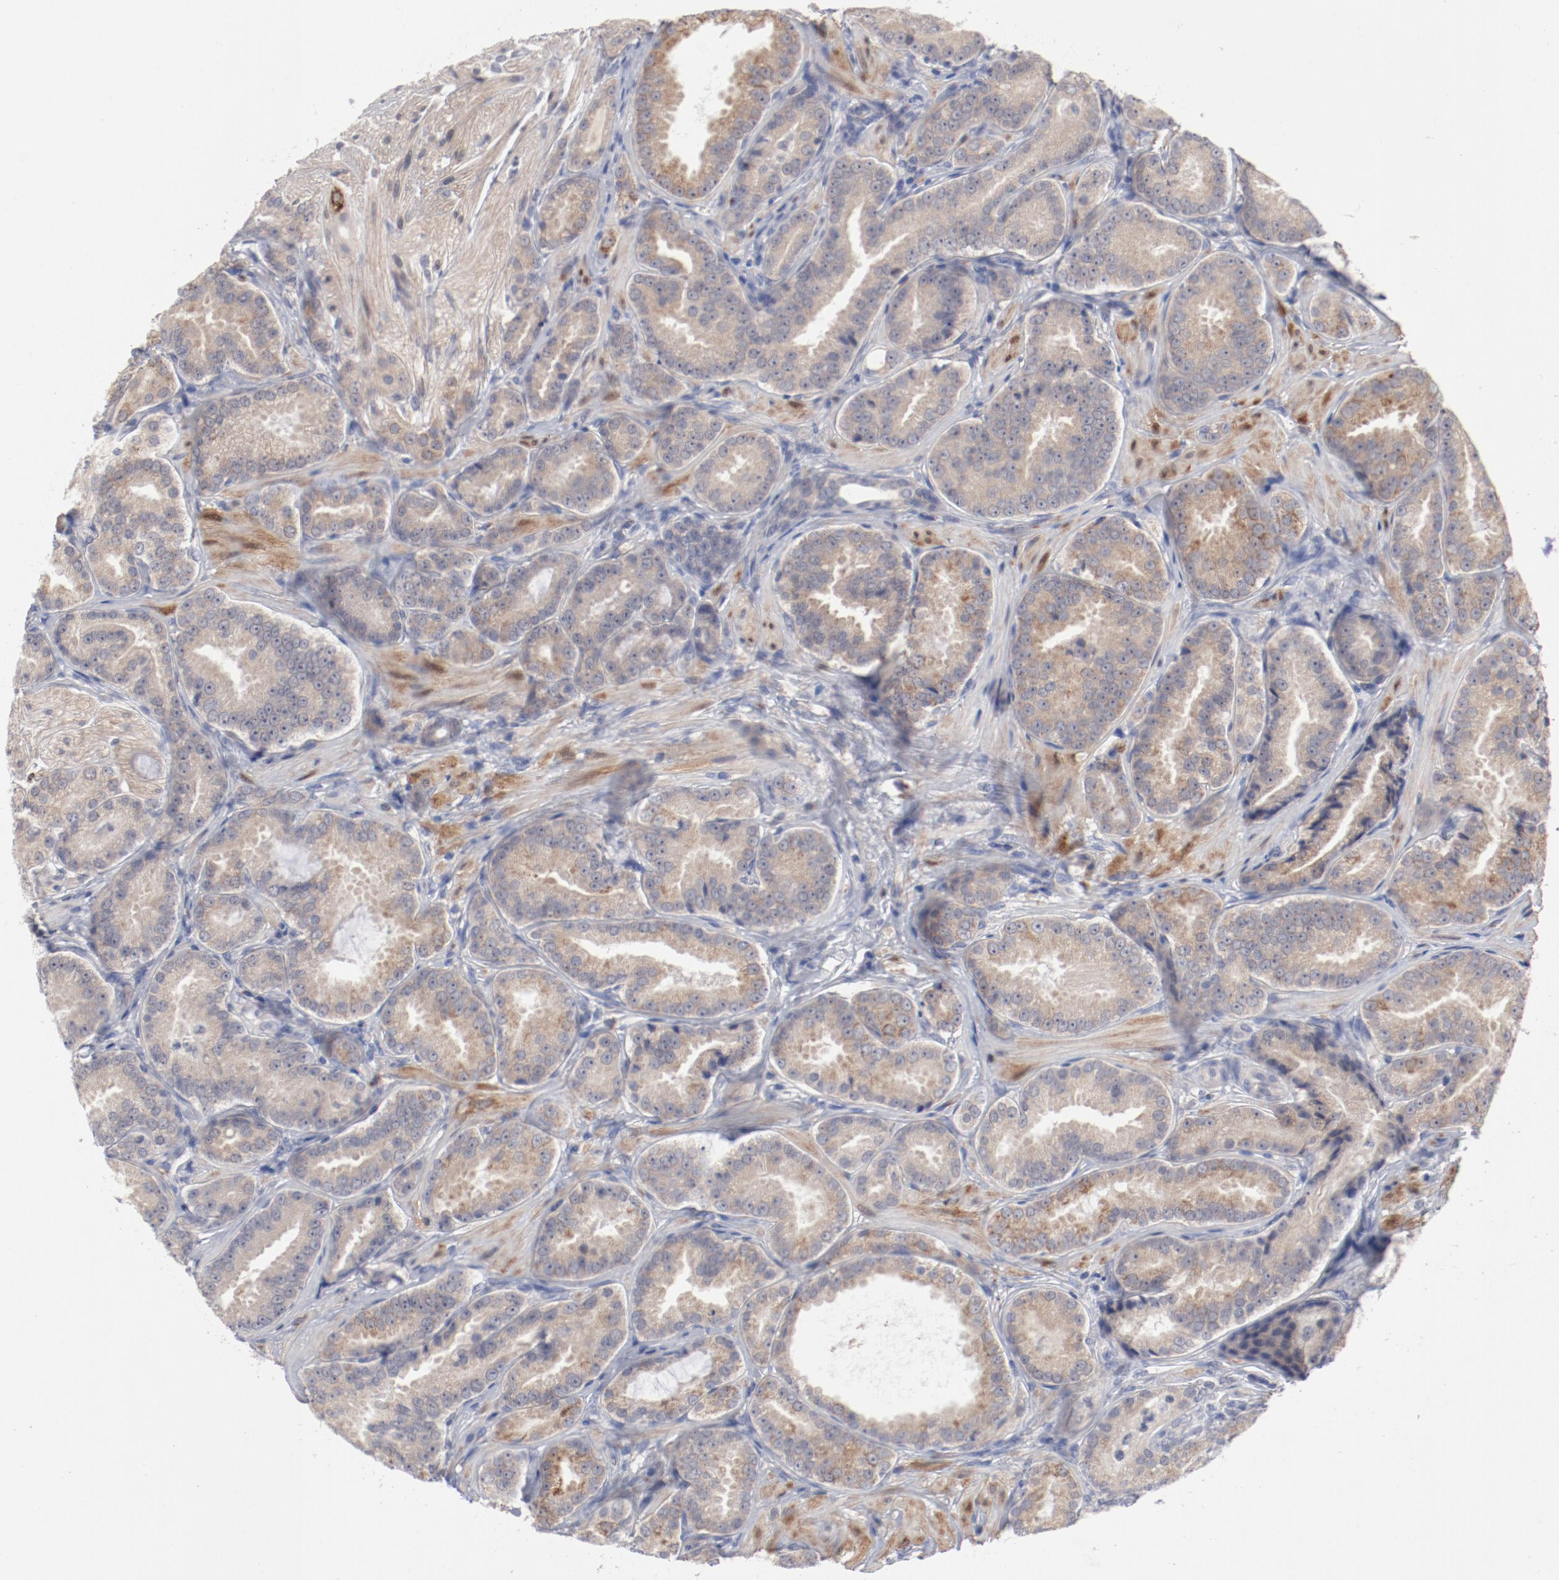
{"staining": {"intensity": "weak", "quantity": "25%-75%", "location": "cytoplasmic/membranous"}, "tissue": "prostate cancer", "cell_type": "Tumor cells", "image_type": "cancer", "snomed": [{"axis": "morphology", "description": "Adenocarcinoma, Low grade"}, {"axis": "topography", "description": "Prostate"}], "caption": "Protein analysis of prostate low-grade adenocarcinoma tissue shows weak cytoplasmic/membranous positivity in about 25%-75% of tumor cells.", "gene": "SH3BGR", "patient": {"sex": "male", "age": 59}}